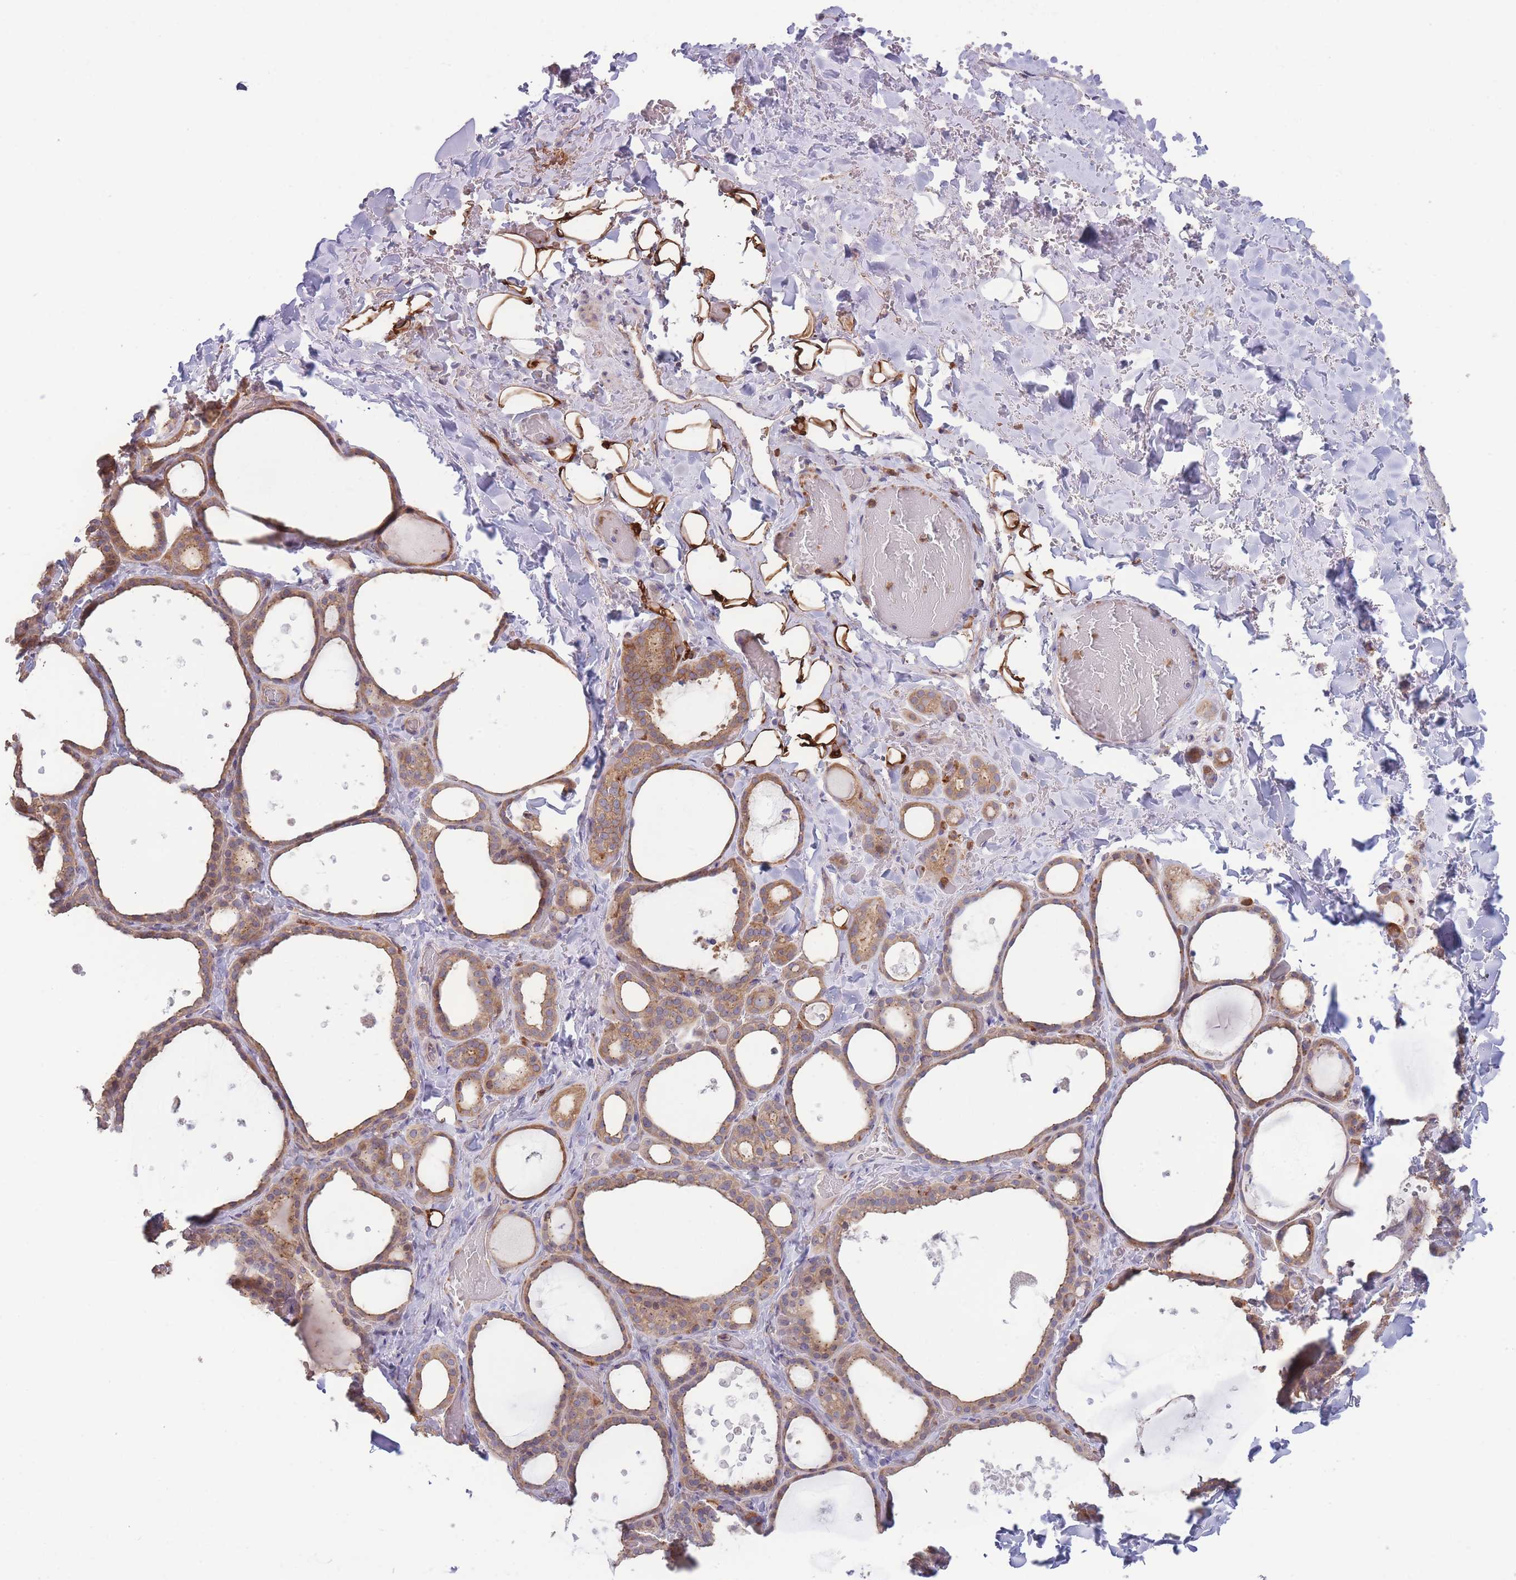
{"staining": {"intensity": "moderate", "quantity": ">75%", "location": "cytoplasmic/membranous"}, "tissue": "thyroid gland", "cell_type": "Glandular cells", "image_type": "normal", "snomed": [{"axis": "morphology", "description": "Normal tissue, NOS"}, {"axis": "topography", "description": "Thyroid gland"}], "caption": "Immunohistochemical staining of benign human thyroid gland reveals moderate cytoplasmic/membranous protein positivity in approximately >75% of glandular cells.", "gene": "STEAP3", "patient": {"sex": "female", "age": 44}}